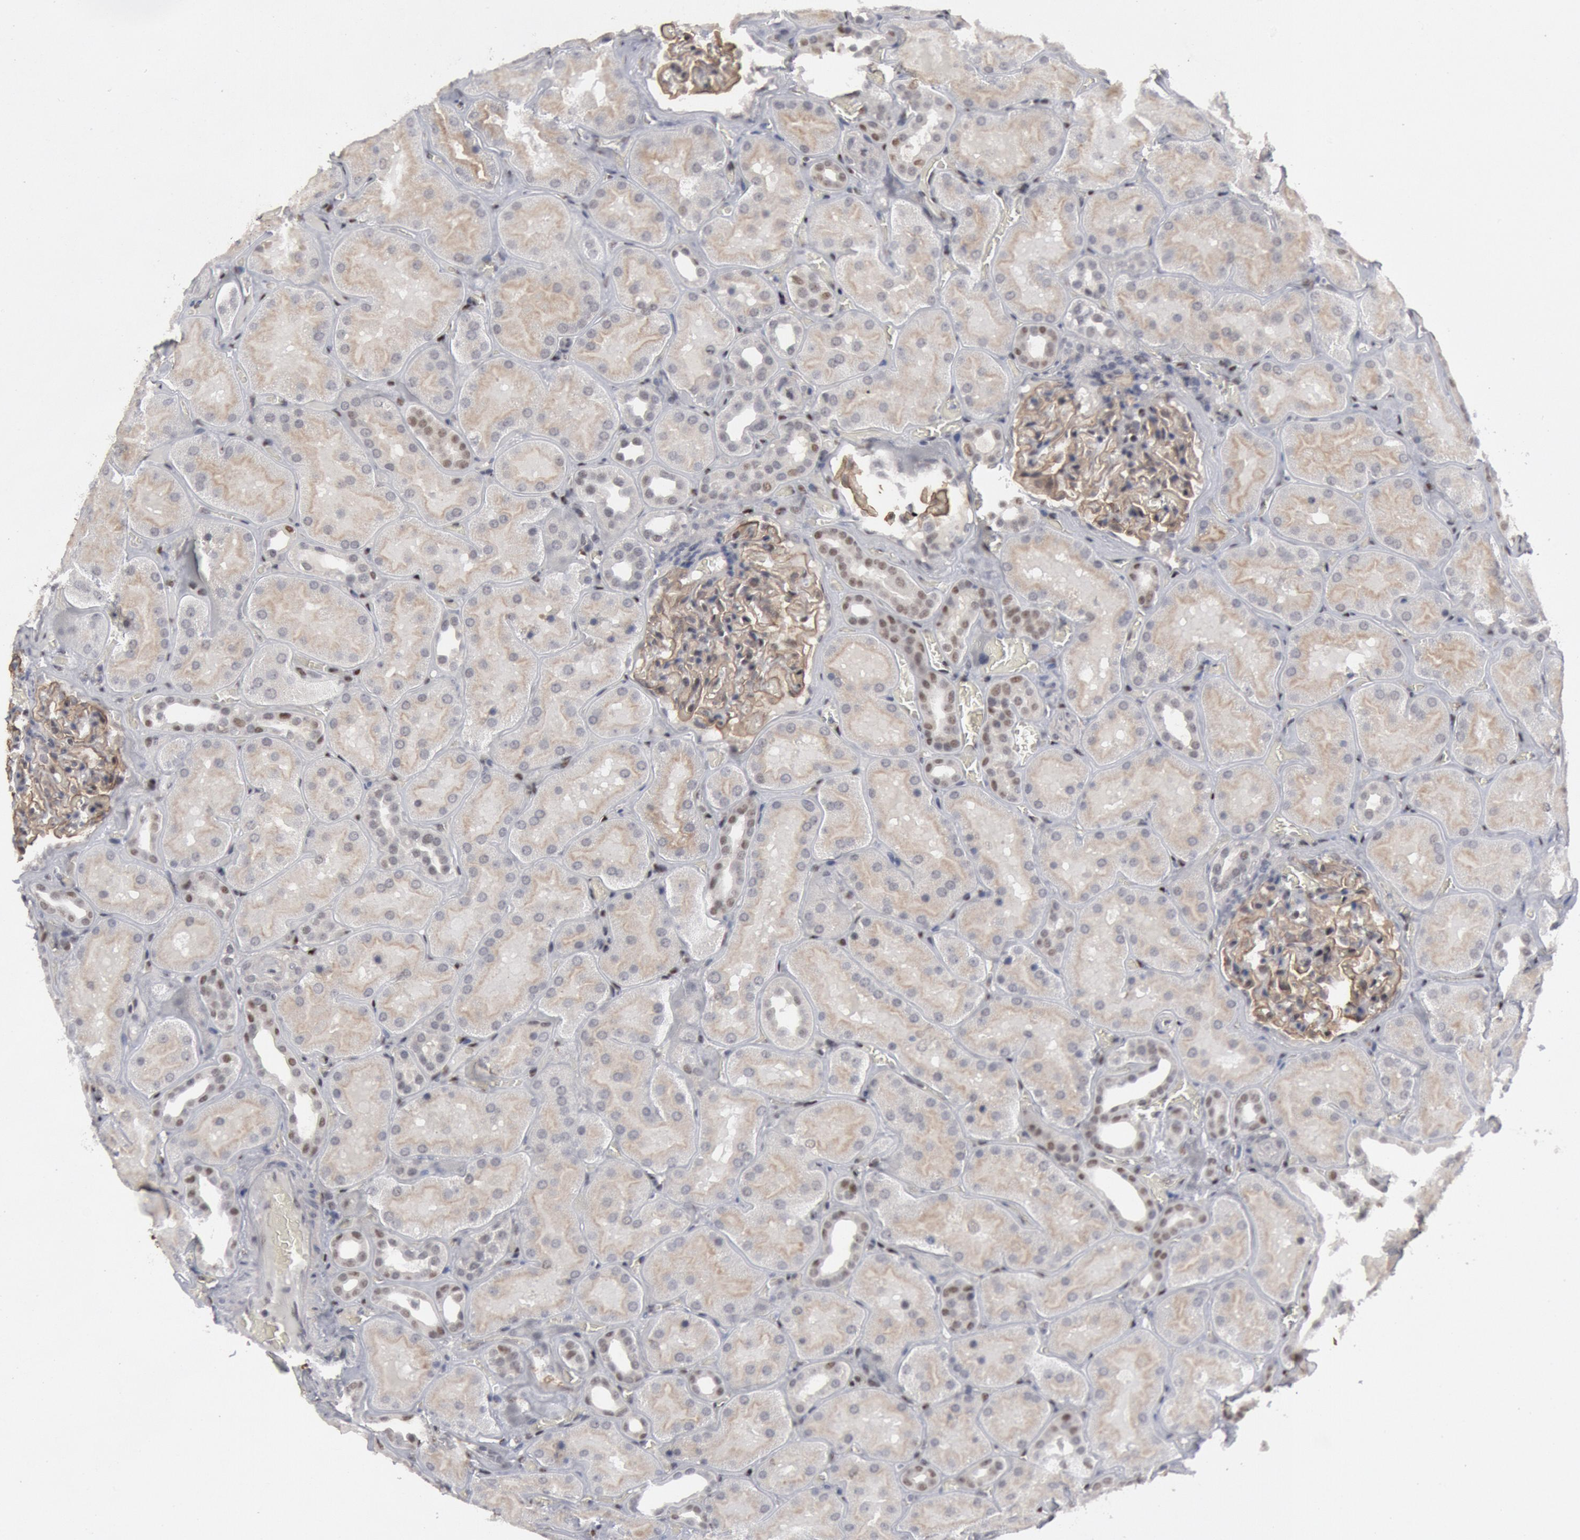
{"staining": {"intensity": "weak", "quantity": "25%-75%", "location": "nuclear"}, "tissue": "kidney", "cell_type": "Cells in glomeruli", "image_type": "normal", "snomed": [{"axis": "morphology", "description": "Normal tissue, NOS"}, {"axis": "topography", "description": "Kidney"}], "caption": "A micrograph showing weak nuclear expression in about 25%-75% of cells in glomeruli in normal kidney, as visualized by brown immunohistochemical staining.", "gene": "FOXO1", "patient": {"sex": "male", "age": 28}}